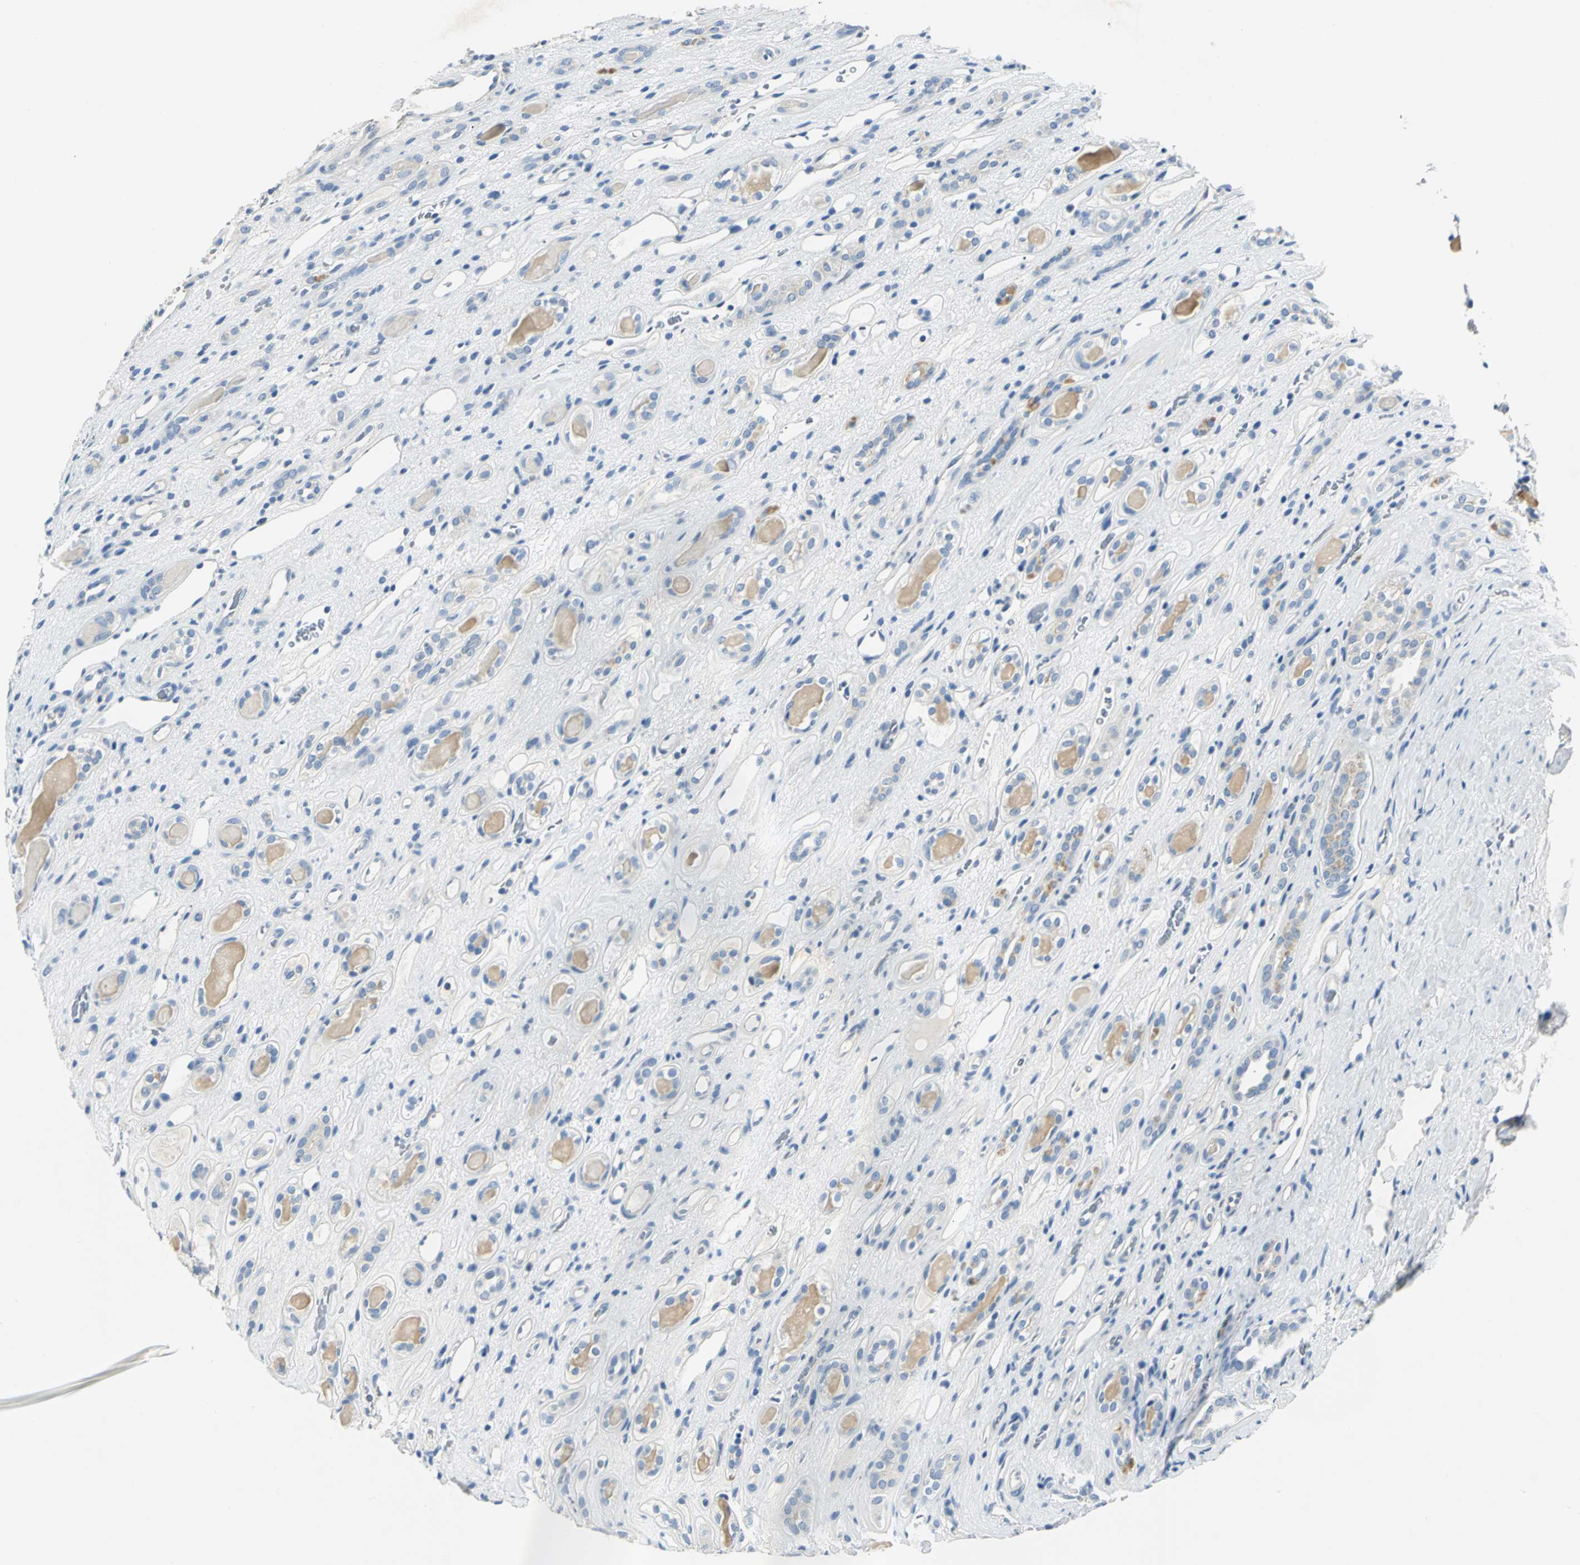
{"staining": {"intensity": "weak", "quantity": "25%-75%", "location": "cytoplasmic/membranous"}, "tissue": "renal cancer", "cell_type": "Tumor cells", "image_type": "cancer", "snomed": [{"axis": "morphology", "description": "Adenocarcinoma, NOS"}, {"axis": "topography", "description": "Kidney"}], "caption": "Renal adenocarcinoma was stained to show a protein in brown. There is low levels of weak cytoplasmic/membranous staining in about 25%-75% of tumor cells. The staining was performed using DAB to visualize the protein expression in brown, while the nuclei were stained in blue with hematoxylin (Magnification: 20x).", "gene": "RIPOR1", "patient": {"sex": "female", "age": 60}}